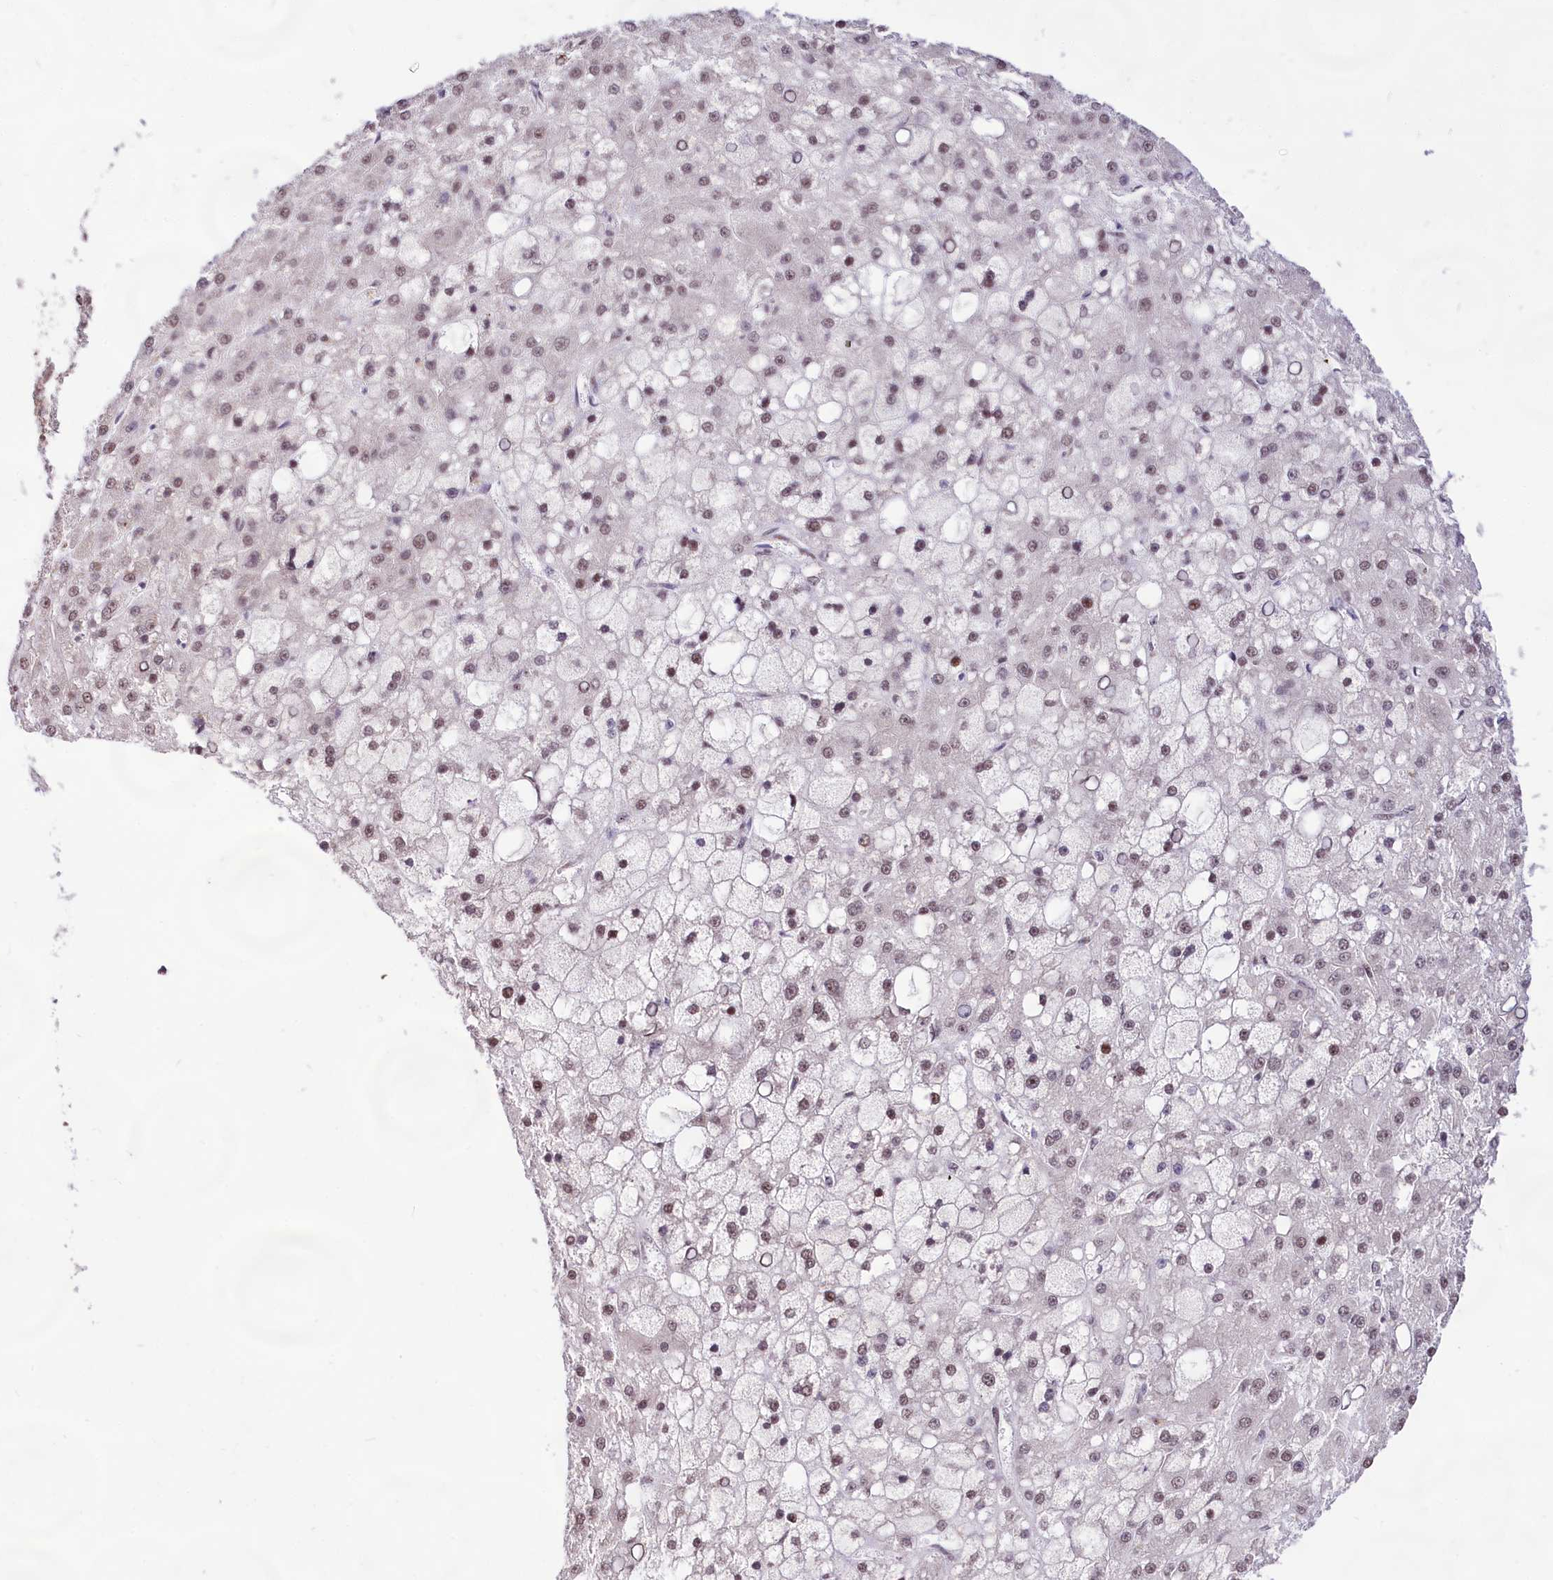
{"staining": {"intensity": "weak", "quantity": "25%-75%", "location": "nuclear"}, "tissue": "liver cancer", "cell_type": "Tumor cells", "image_type": "cancer", "snomed": [{"axis": "morphology", "description": "Carcinoma, Hepatocellular, NOS"}, {"axis": "topography", "description": "Liver"}], "caption": "A brown stain shows weak nuclear expression of a protein in human liver cancer tumor cells. (Brightfield microscopy of DAB IHC at high magnification).", "gene": "HIRA", "patient": {"sex": "male", "age": 67}}